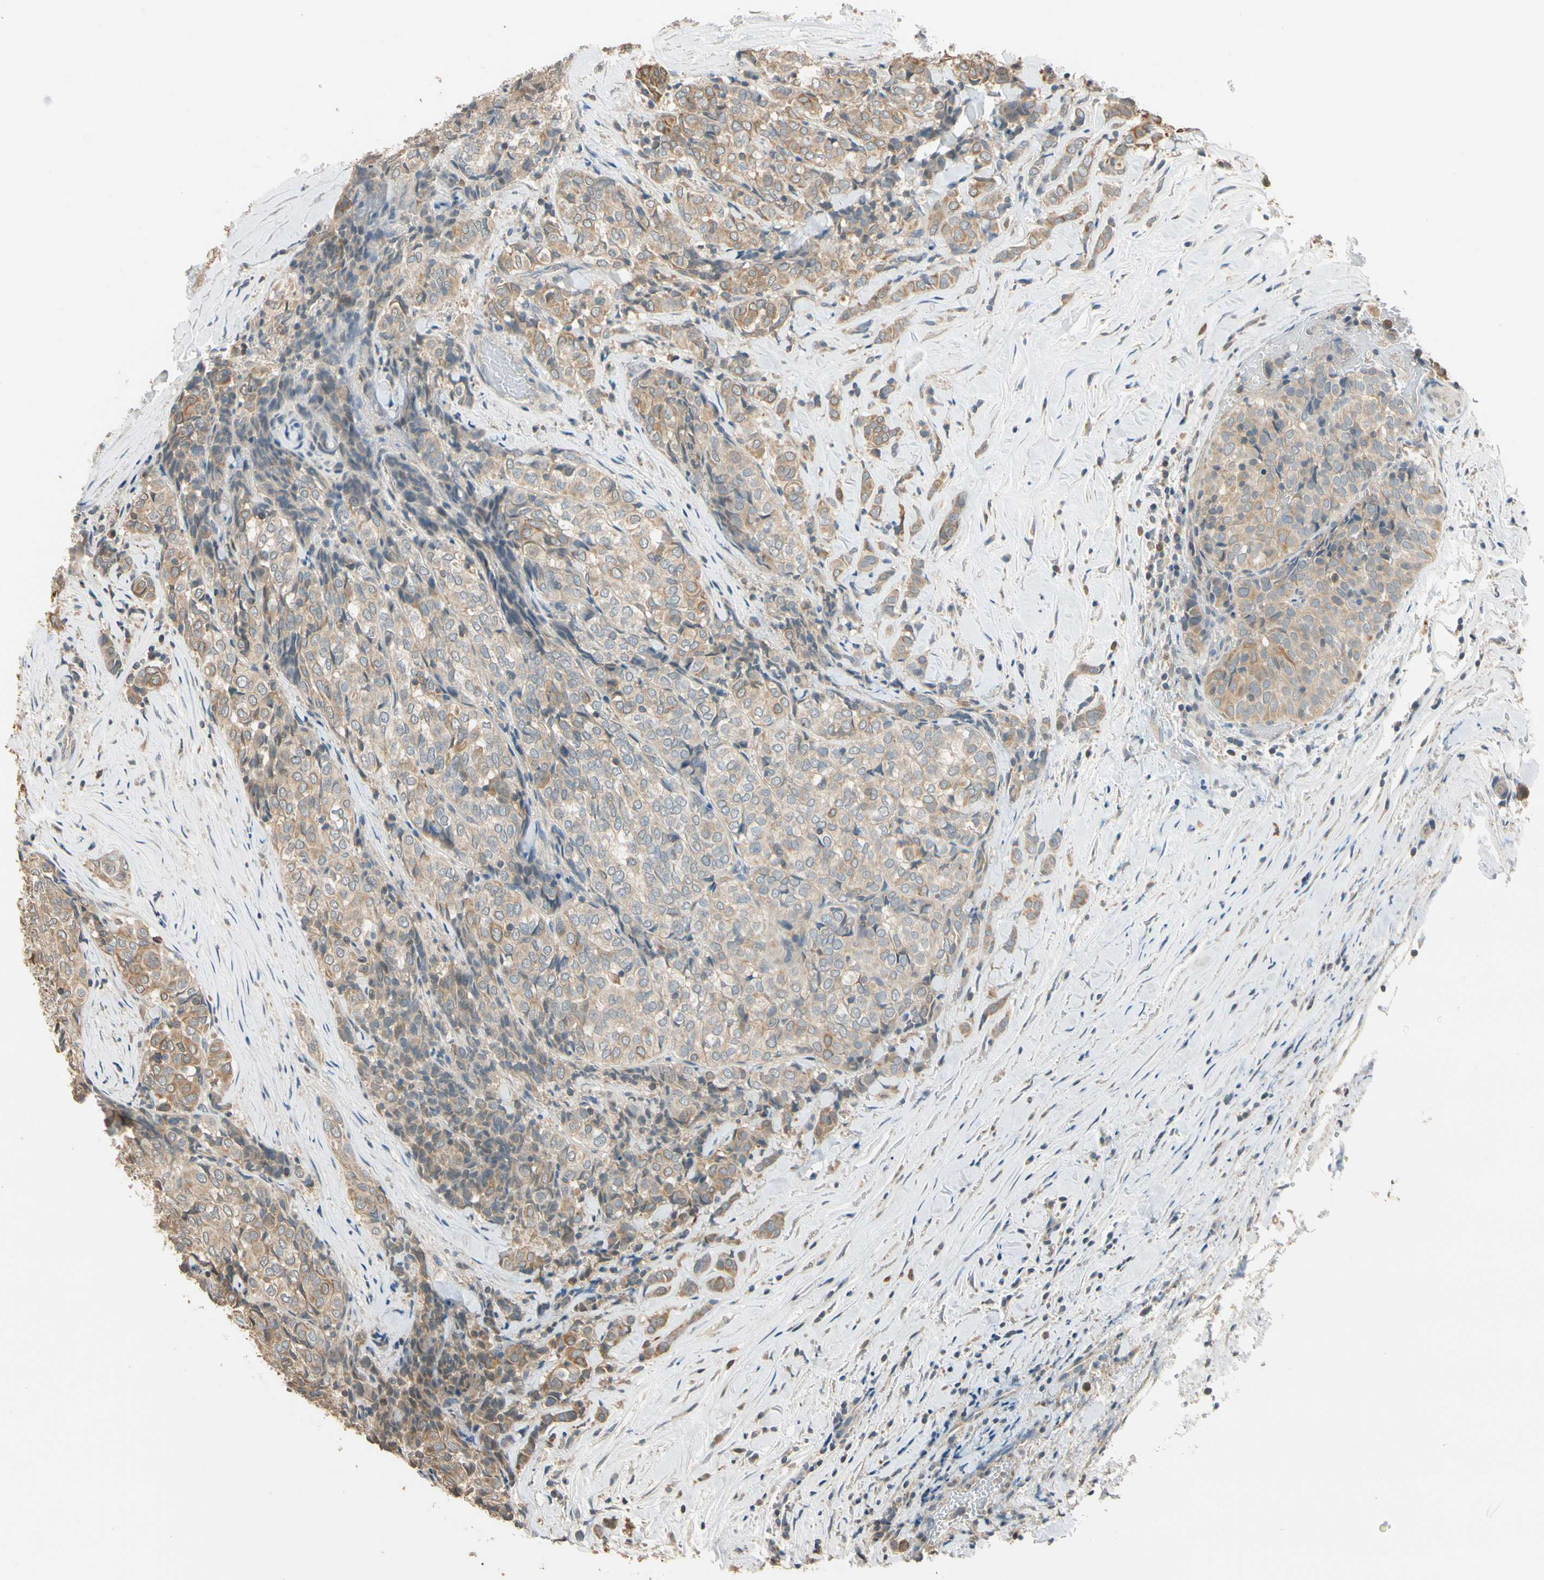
{"staining": {"intensity": "moderate", "quantity": ">75%", "location": "cytoplasmic/membranous"}, "tissue": "thyroid cancer", "cell_type": "Tumor cells", "image_type": "cancer", "snomed": [{"axis": "morphology", "description": "Normal tissue, NOS"}, {"axis": "morphology", "description": "Papillary adenocarcinoma, NOS"}, {"axis": "topography", "description": "Thyroid gland"}], "caption": "Immunohistochemistry (IHC) staining of thyroid papillary adenocarcinoma, which displays medium levels of moderate cytoplasmic/membranous expression in about >75% of tumor cells indicating moderate cytoplasmic/membranous protein positivity. The staining was performed using DAB (brown) for protein detection and nuclei were counterstained in hematoxylin (blue).", "gene": "MAP3K7", "patient": {"sex": "female", "age": 30}}